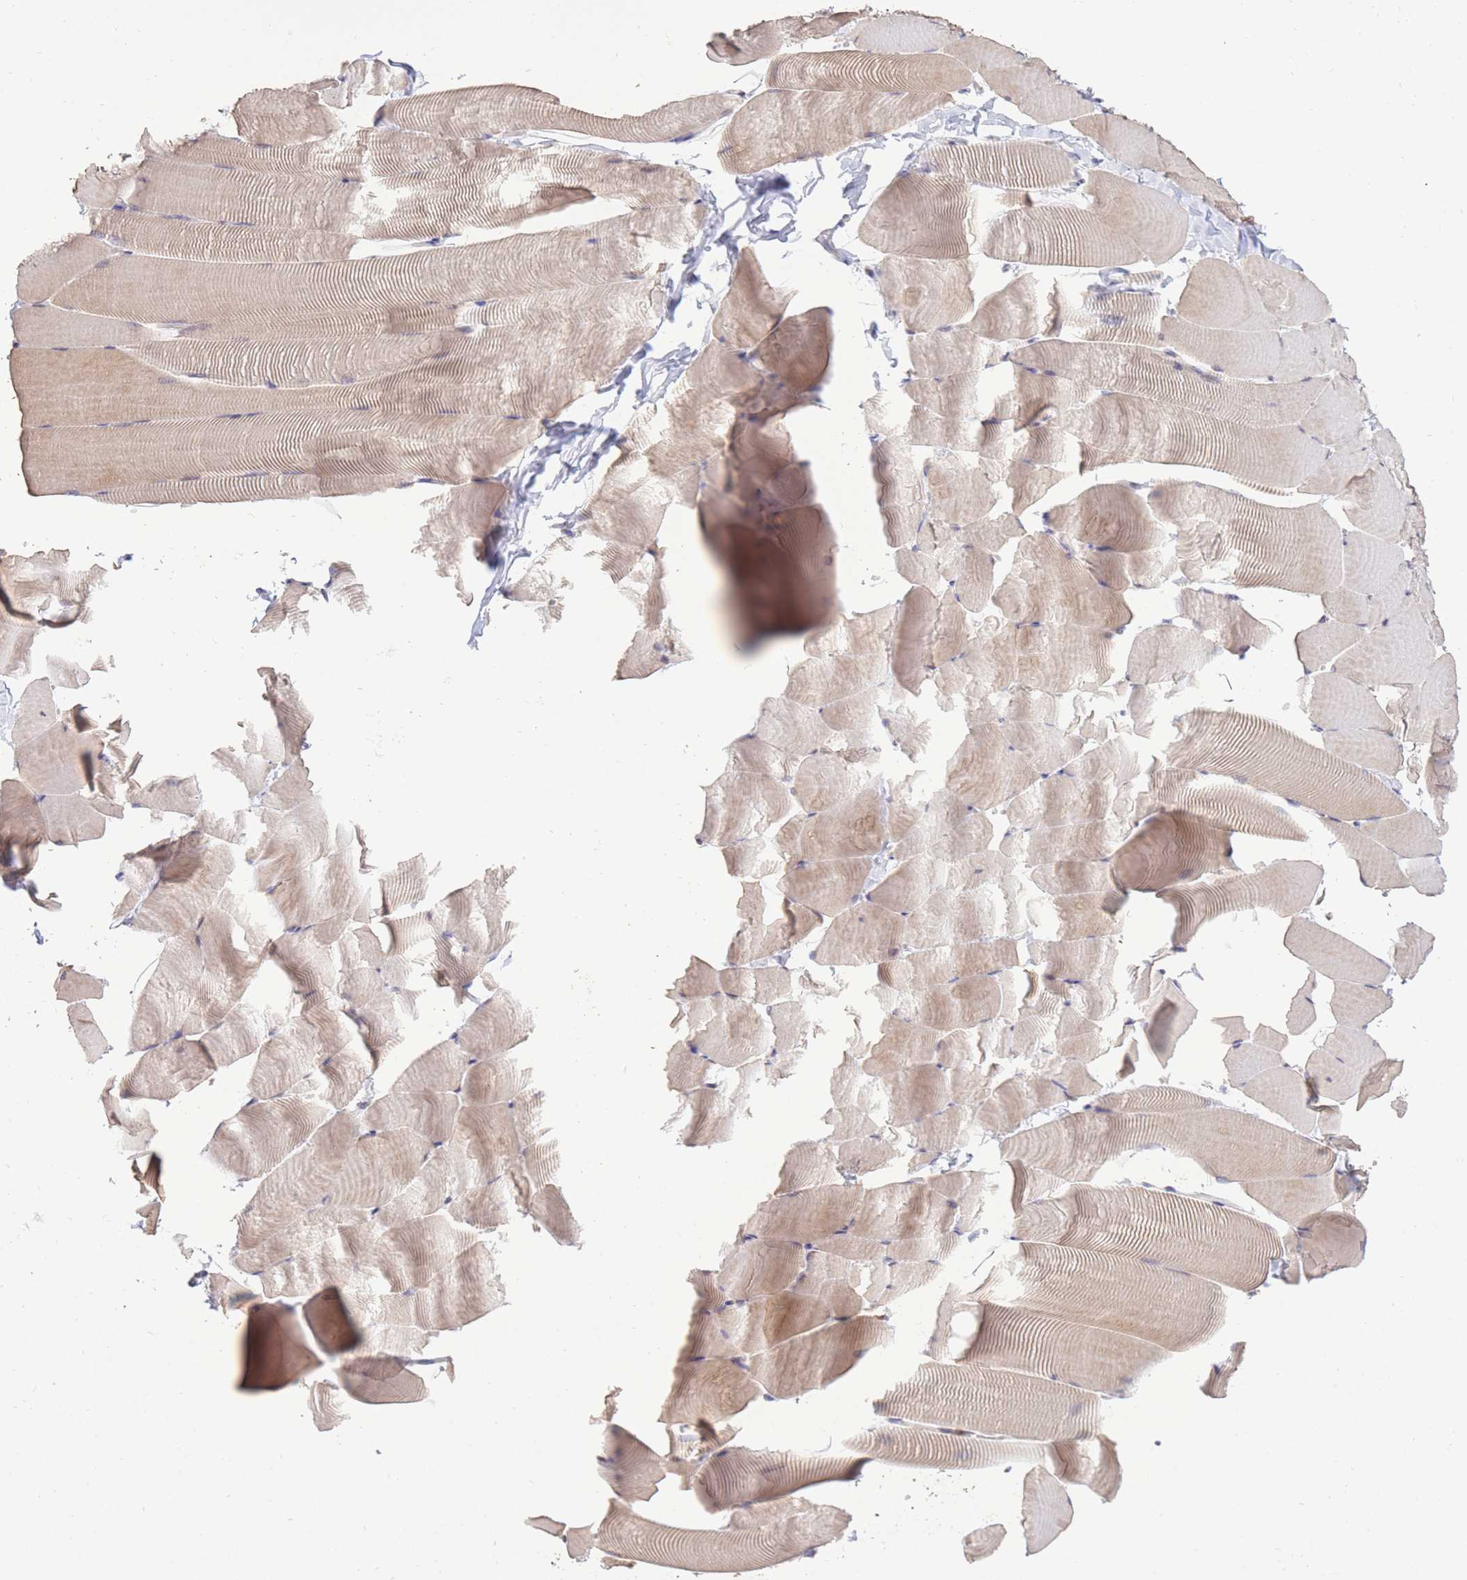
{"staining": {"intensity": "weak", "quantity": ">75%", "location": "cytoplasmic/membranous"}, "tissue": "skeletal muscle", "cell_type": "Myocytes", "image_type": "normal", "snomed": [{"axis": "morphology", "description": "Normal tissue, NOS"}, {"axis": "topography", "description": "Skeletal muscle"}], "caption": "Human skeletal muscle stained with a brown dye displays weak cytoplasmic/membranous positive expression in about >75% of myocytes.", "gene": "RGS14", "patient": {"sex": "male", "age": 25}}